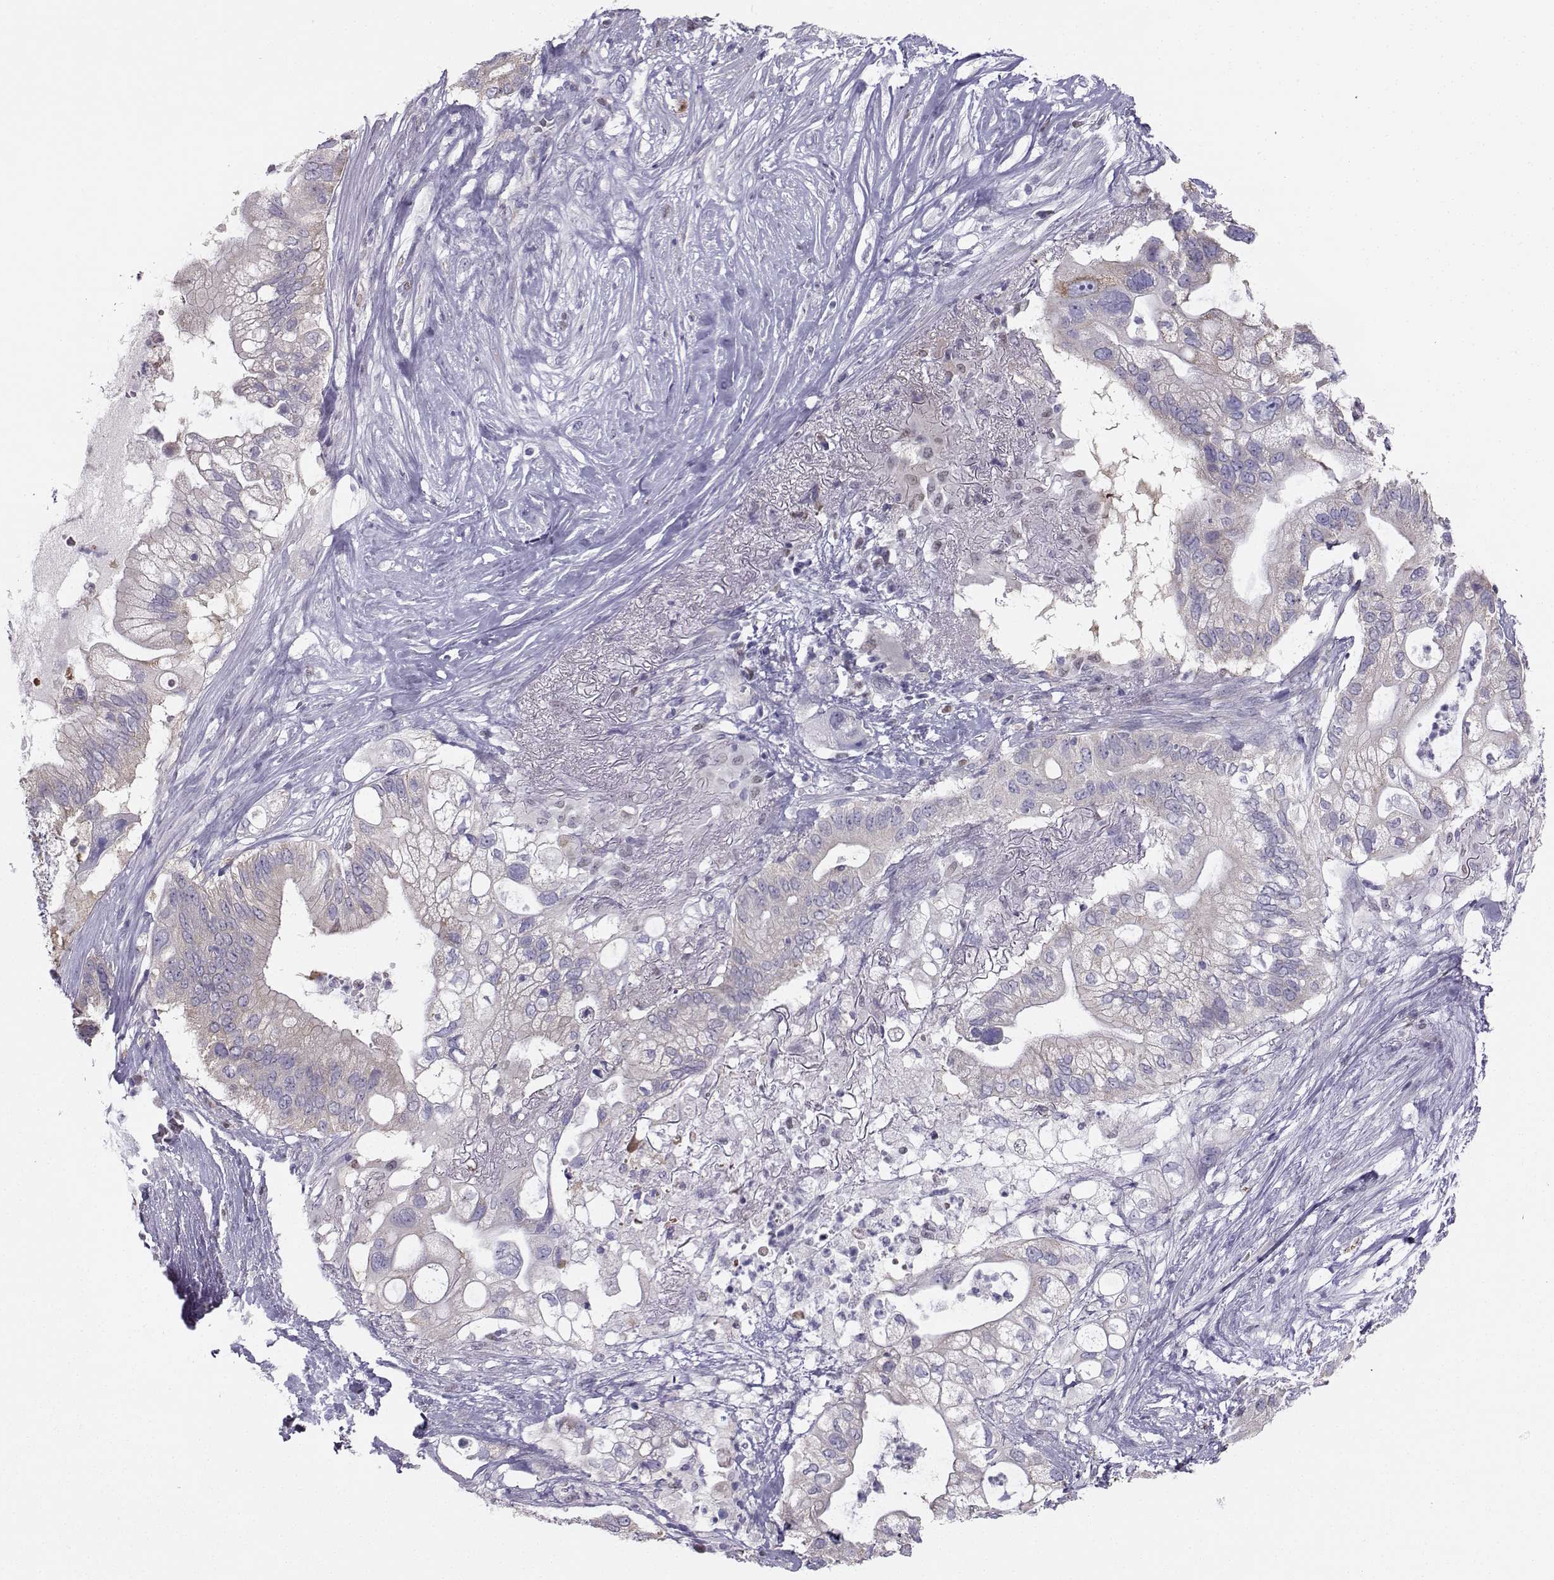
{"staining": {"intensity": "negative", "quantity": "none", "location": "none"}, "tissue": "pancreatic cancer", "cell_type": "Tumor cells", "image_type": "cancer", "snomed": [{"axis": "morphology", "description": "Adenocarcinoma, NOS"}, {"axis": "topography", "description": "Pancreas"}], "caption": "Tumor cells are negative for protein expression in human adenocarcinoma (pancreatic). Brightfield microscopy of IHC stained with DAB (3,3'-diaminobenzidine) (brown) and hematoxylin (blue), captured at high magnification.", "gene": "DCLK3", "patient": {"sex": "female", "age": 72}}